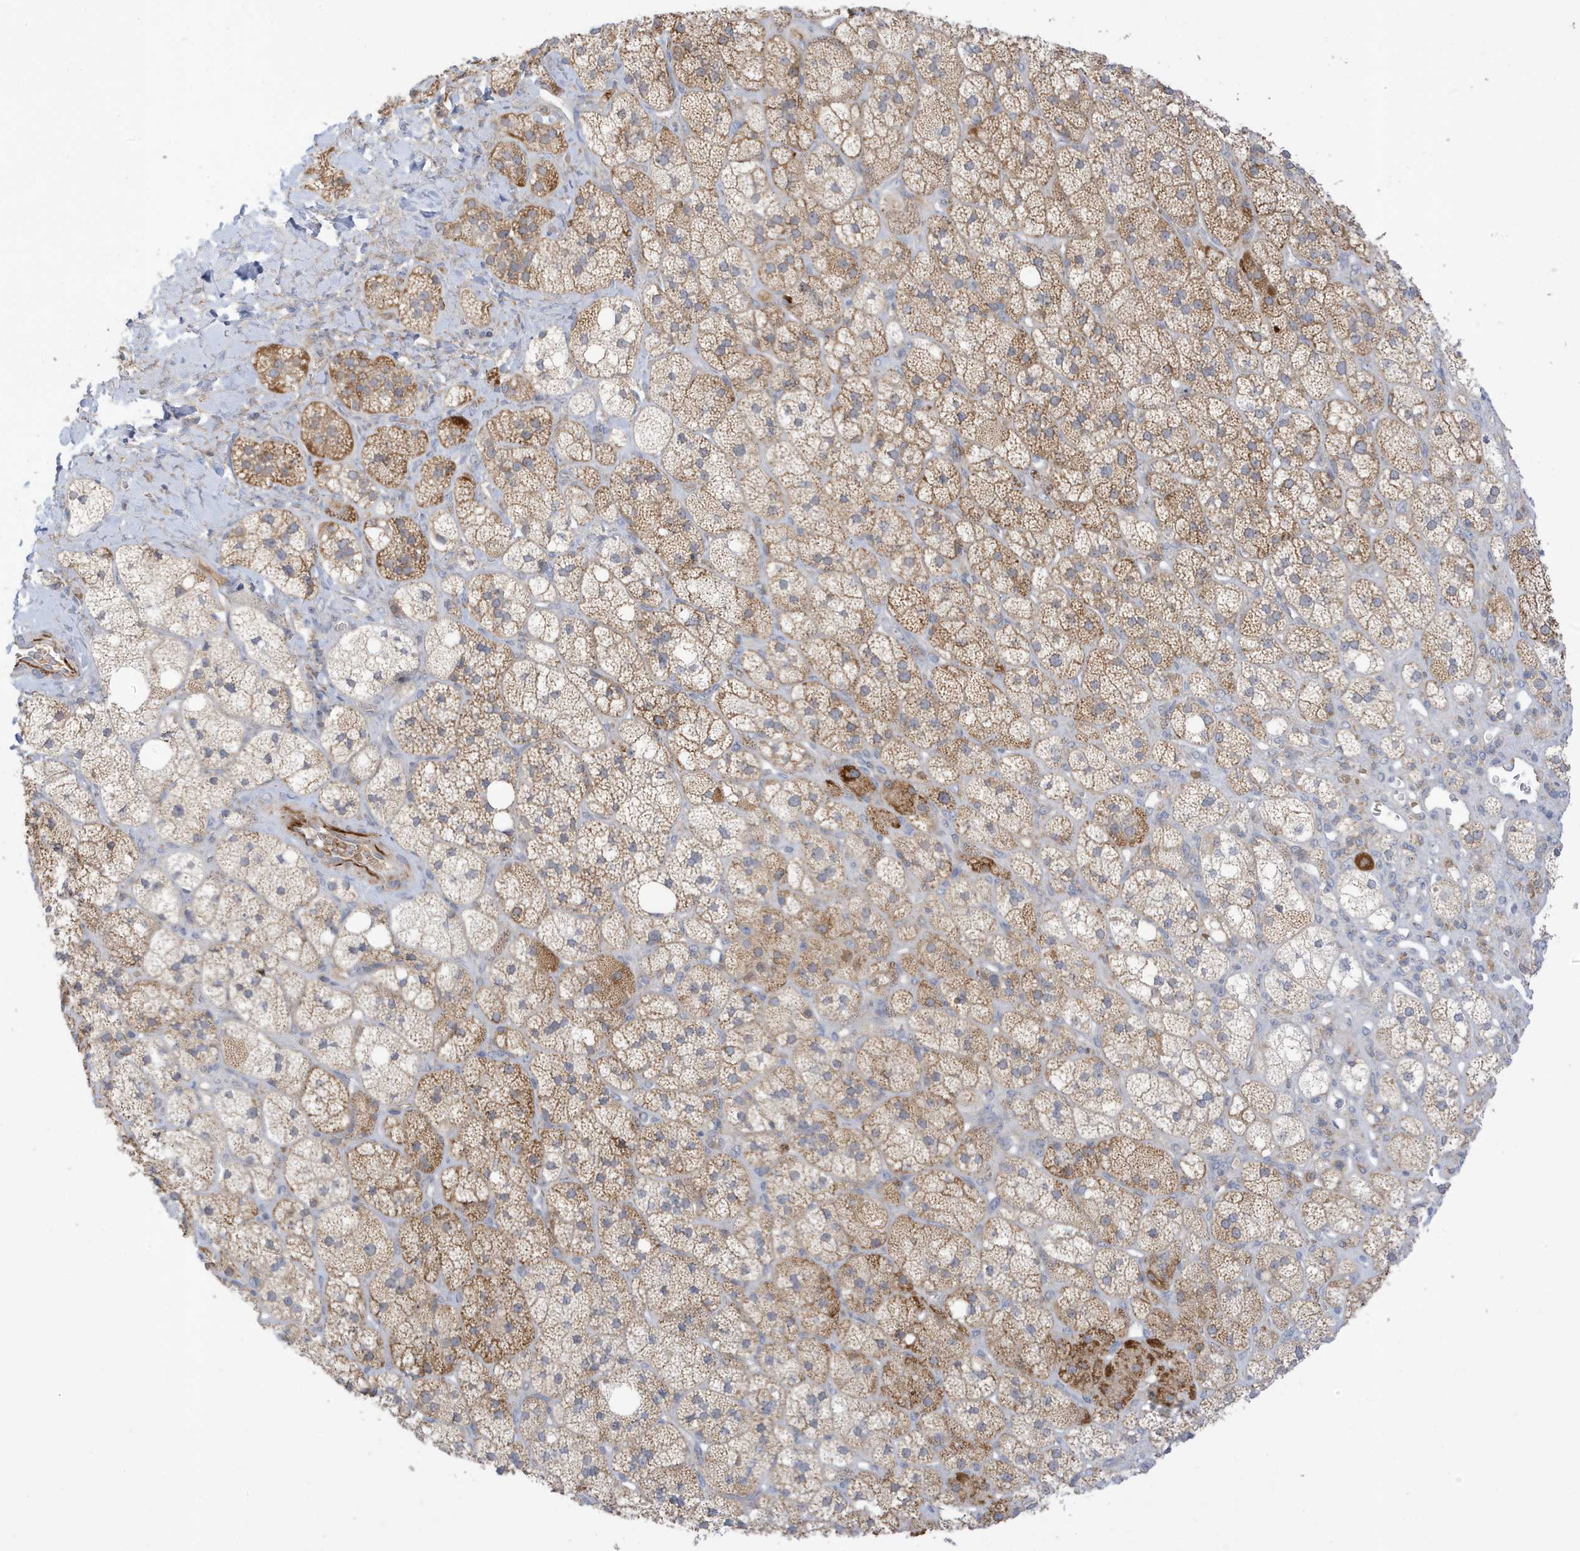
{"staining": {"intensity": "moderate", "quantity": "25%-75%", "location": "cytoplasmic/membranous"}, "tissue": "adrenal gland", "cell_type": "Glandular cells", "image_type": "normal", "snomed": [{"axis": "morphology", "description": "Normal tissue, NOS"}, {"axis": "topography", "description": "Adrenal gland"}], "caption": "Immunohistochemistry staining of normal adrenal gland, which shows medium levels of moderate cytoplasmic/membranous staining in approximately 25%-75% of glandular cells indicating moderate cytoplasmic/membranous protein staining. The staining was performed using DAB (brown) for protein detection and nuclei were counterstained in hematoxylin (blue).", "gene": "NPPC", "patient": {"sex": "male", "age": 61}}